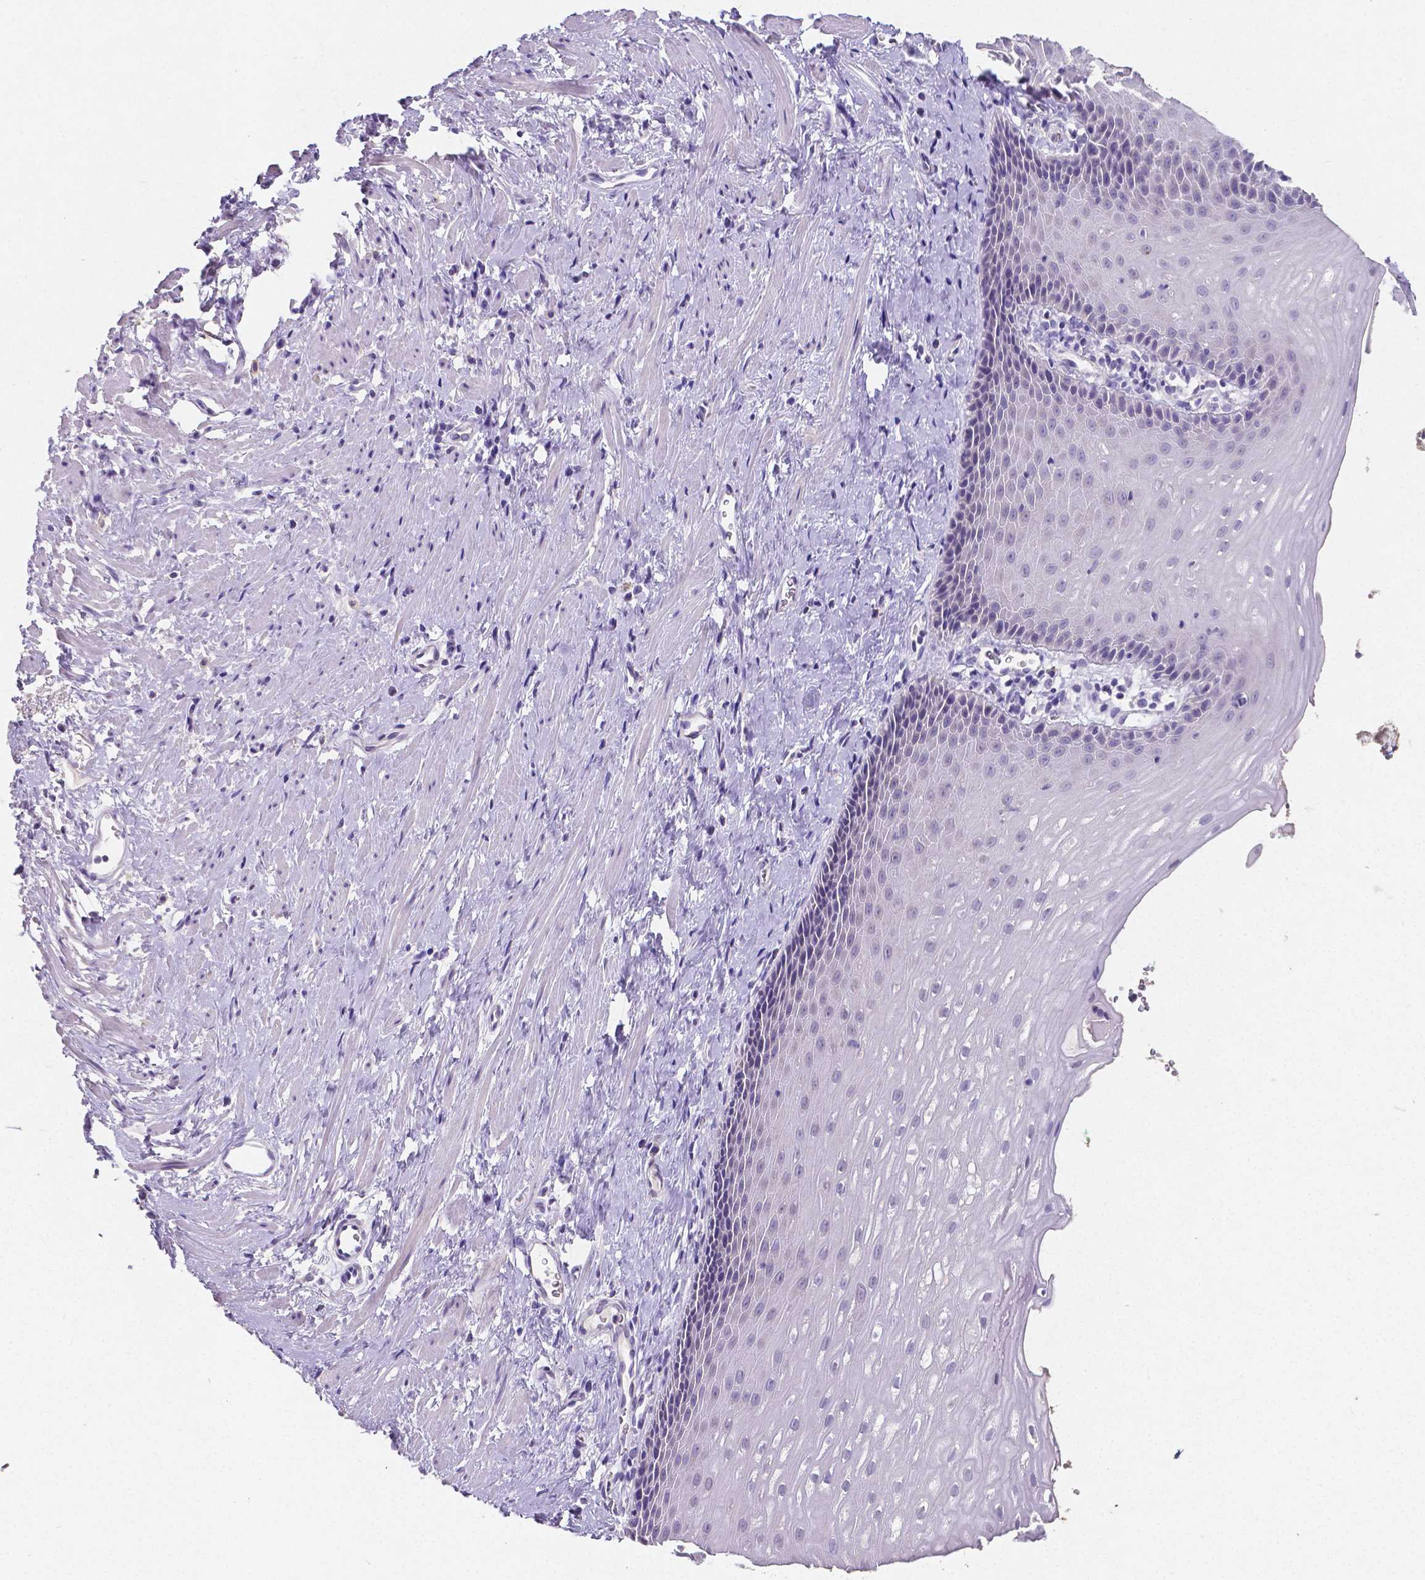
{"staining": {"intensity": "negative", "quantity": "none", "location": "none"}, "tissue": "esophagus", "cell_type": "Squamous epithelial cells", "image_type": "normal", "snomed": [{"axis": "morphology", "description": "Normal tissue, NOS"}, {"axis": "topography", "description": "Esophagus"}], "caption": "A high-resolution micrograph shows IHC staining of unremarkable esophagus, which reveals no significant staining in squamous epithelial cells.", "gene": "SATB2", "patient": {"sex": "male", "age": 64}}